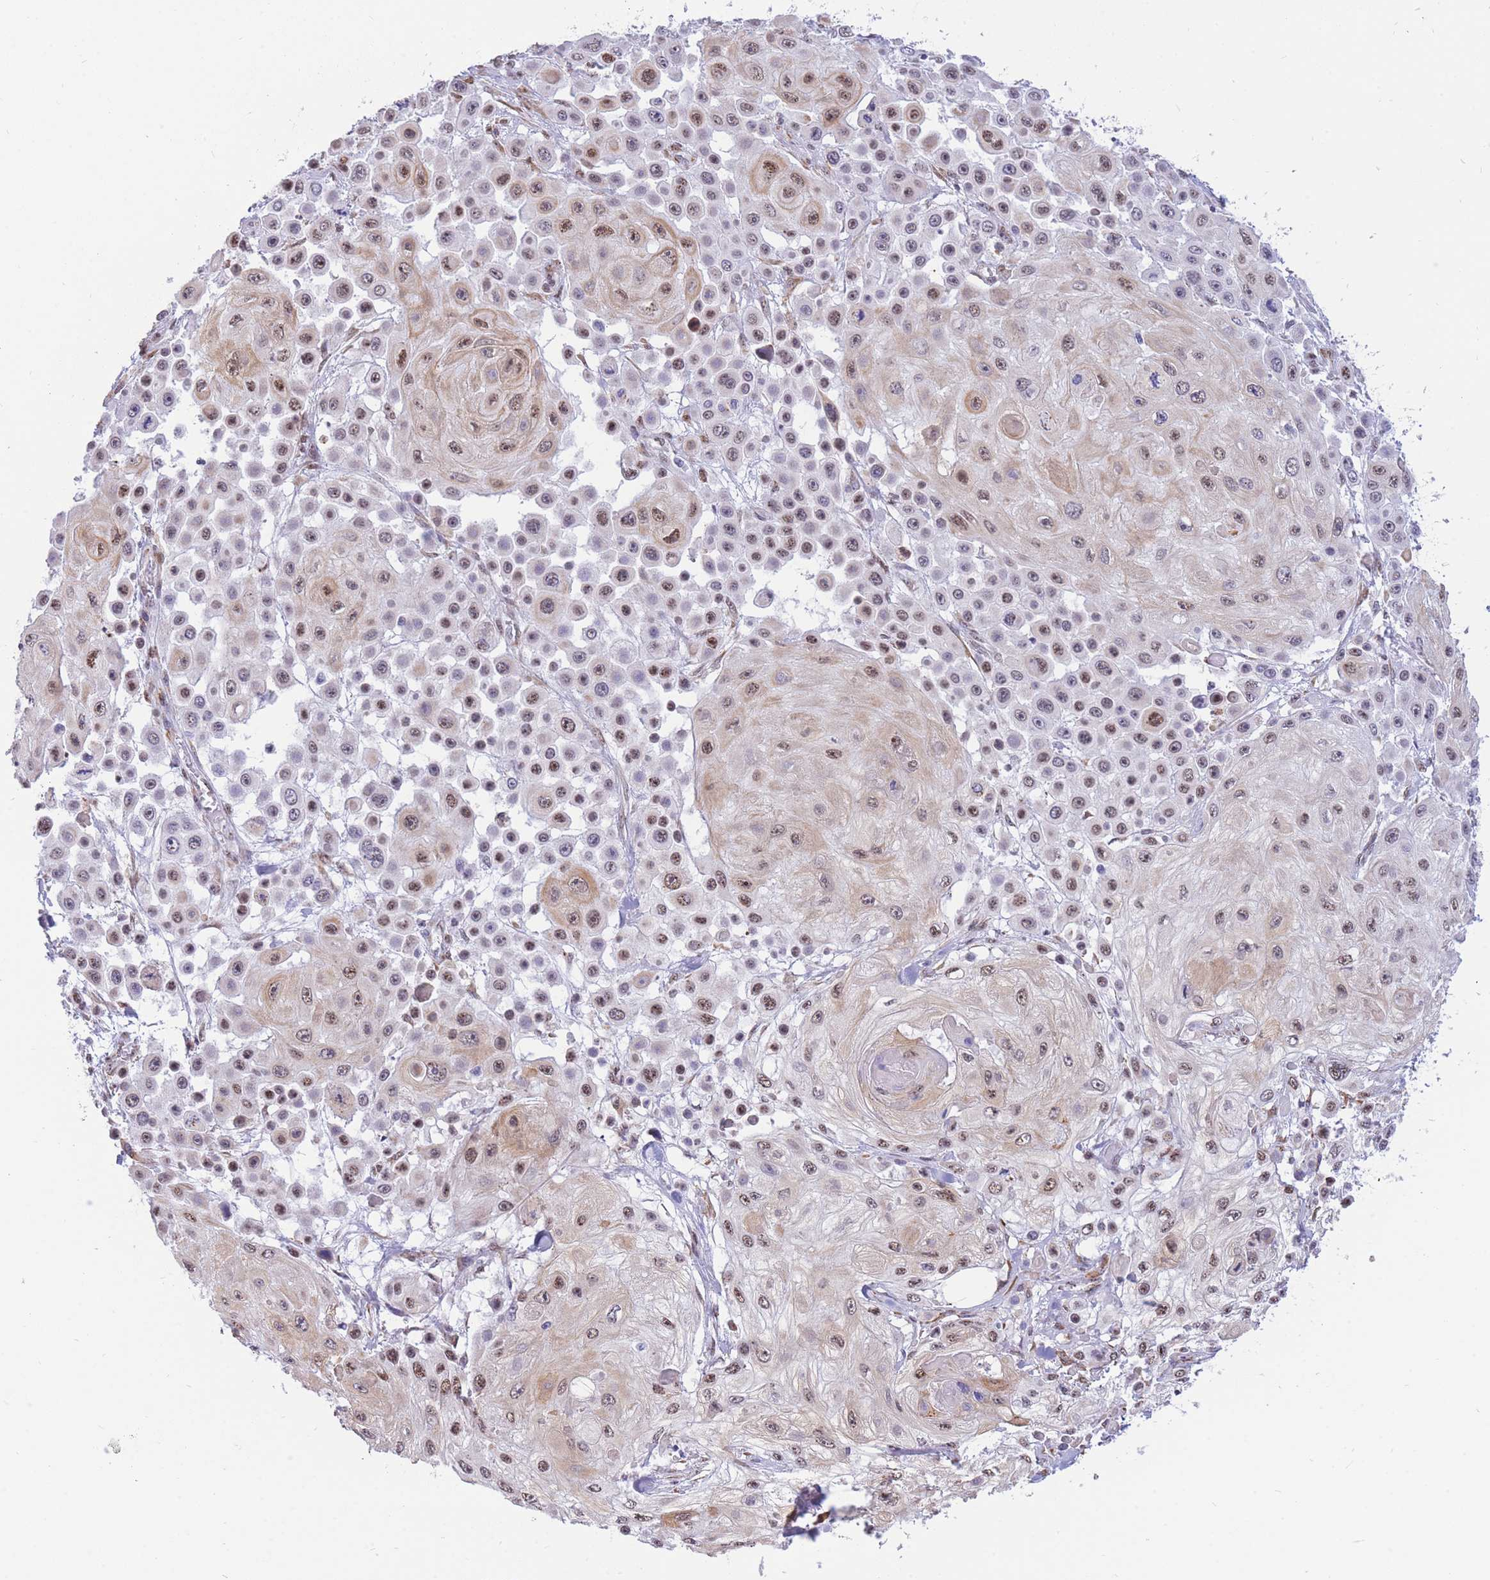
{"staining": {"intensity": "moderate", "quantity": ">75%", "location": "cytoplasmic/membranous,nuclear"}, "tissue": "skin cancer", "cell_type": "Tumor cells", "image_type": "cancer", "snomed": [{"axis": "morphology", "description": "Squamous cell carcinoma, NOS"}, {"axis": "topography", "description": "Skin"}], "caption": "Protein staining shows moderate cytoplasmic/membranous and nuclear staining in approximately >75% of tumor cells in skin cancer.", "gene": "FAM153A", "patient": {"sex": "male", "age": 67}}